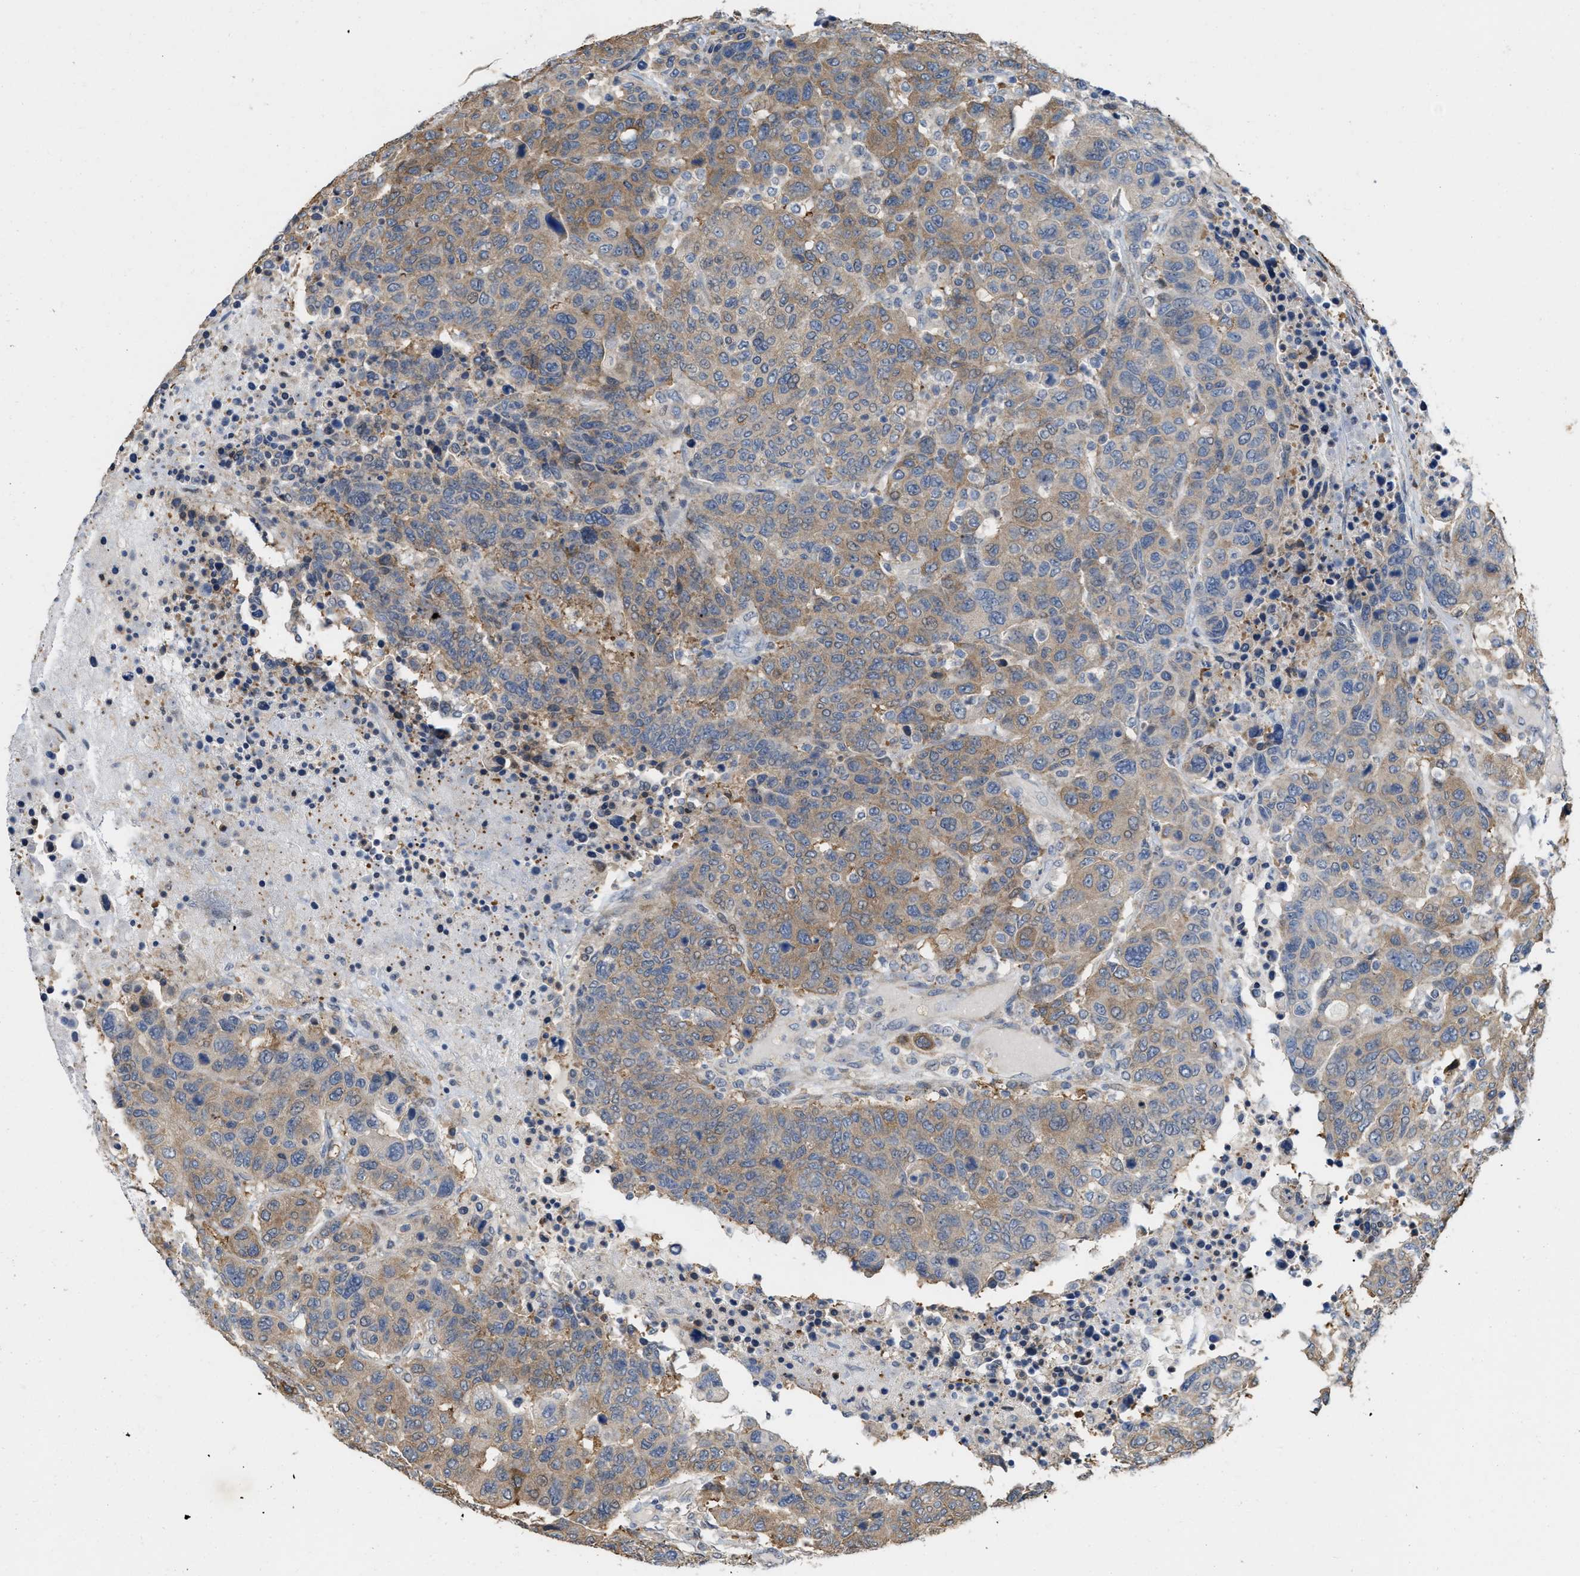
{"staining": {"intensity": "moderate", "quantity": ">75%", "location": "cytoplasmic/membranous"}, "tissue": "breast cancer", "cell_type": "Tumor cells", "image_type": "cancer", "snomed": [{"axis": "morphology", "description": "Duct carcinoma"}, {"axis": "topography", "description": "Breast"}], "caption": "This is an image of immunohistochemistry staining of infiltrating ductal carcinoma (breast), which shows moderate staining in the cytoplasmic/membranous of tumor cells.", "gene": "CSNK1A1", "patient": {"sex": "female", "age": 37}}